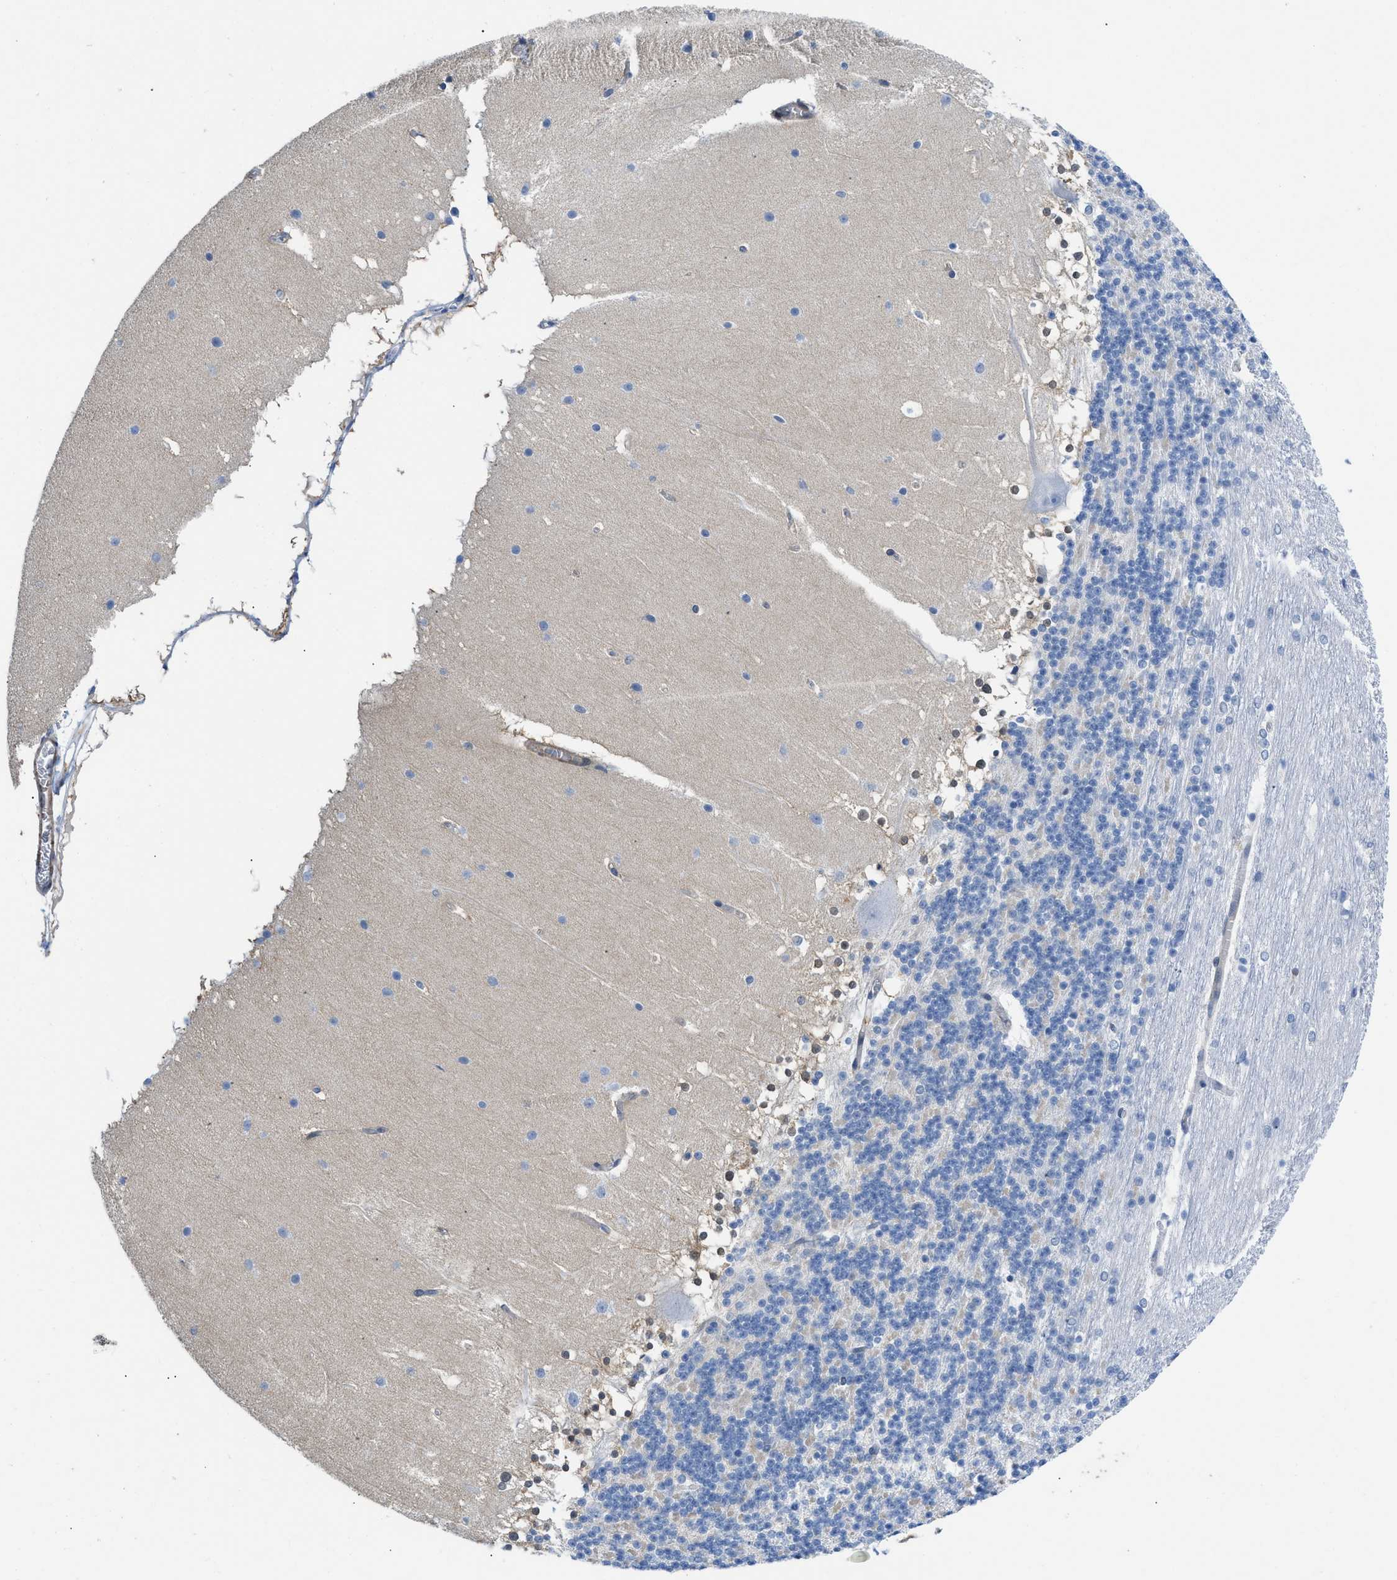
{"staining": {"intensity": "negative", "quantity": "none", "location": "none"}, "tissue": "cerebellum", "cell_type": "Cells in granular layer", "image_type": "normal", "snomed": [{"axis": "morphology", "description": "Normal tissue, NOS"}, {"axis": "topography", "description": "Cerebellum"}], "caption": "The micrograph demonstrates no staining of cells in granular layer in unremarkable cerebellum.", "gene": "PDLIM5", "patient": {"sex": "female", "age": 19}}